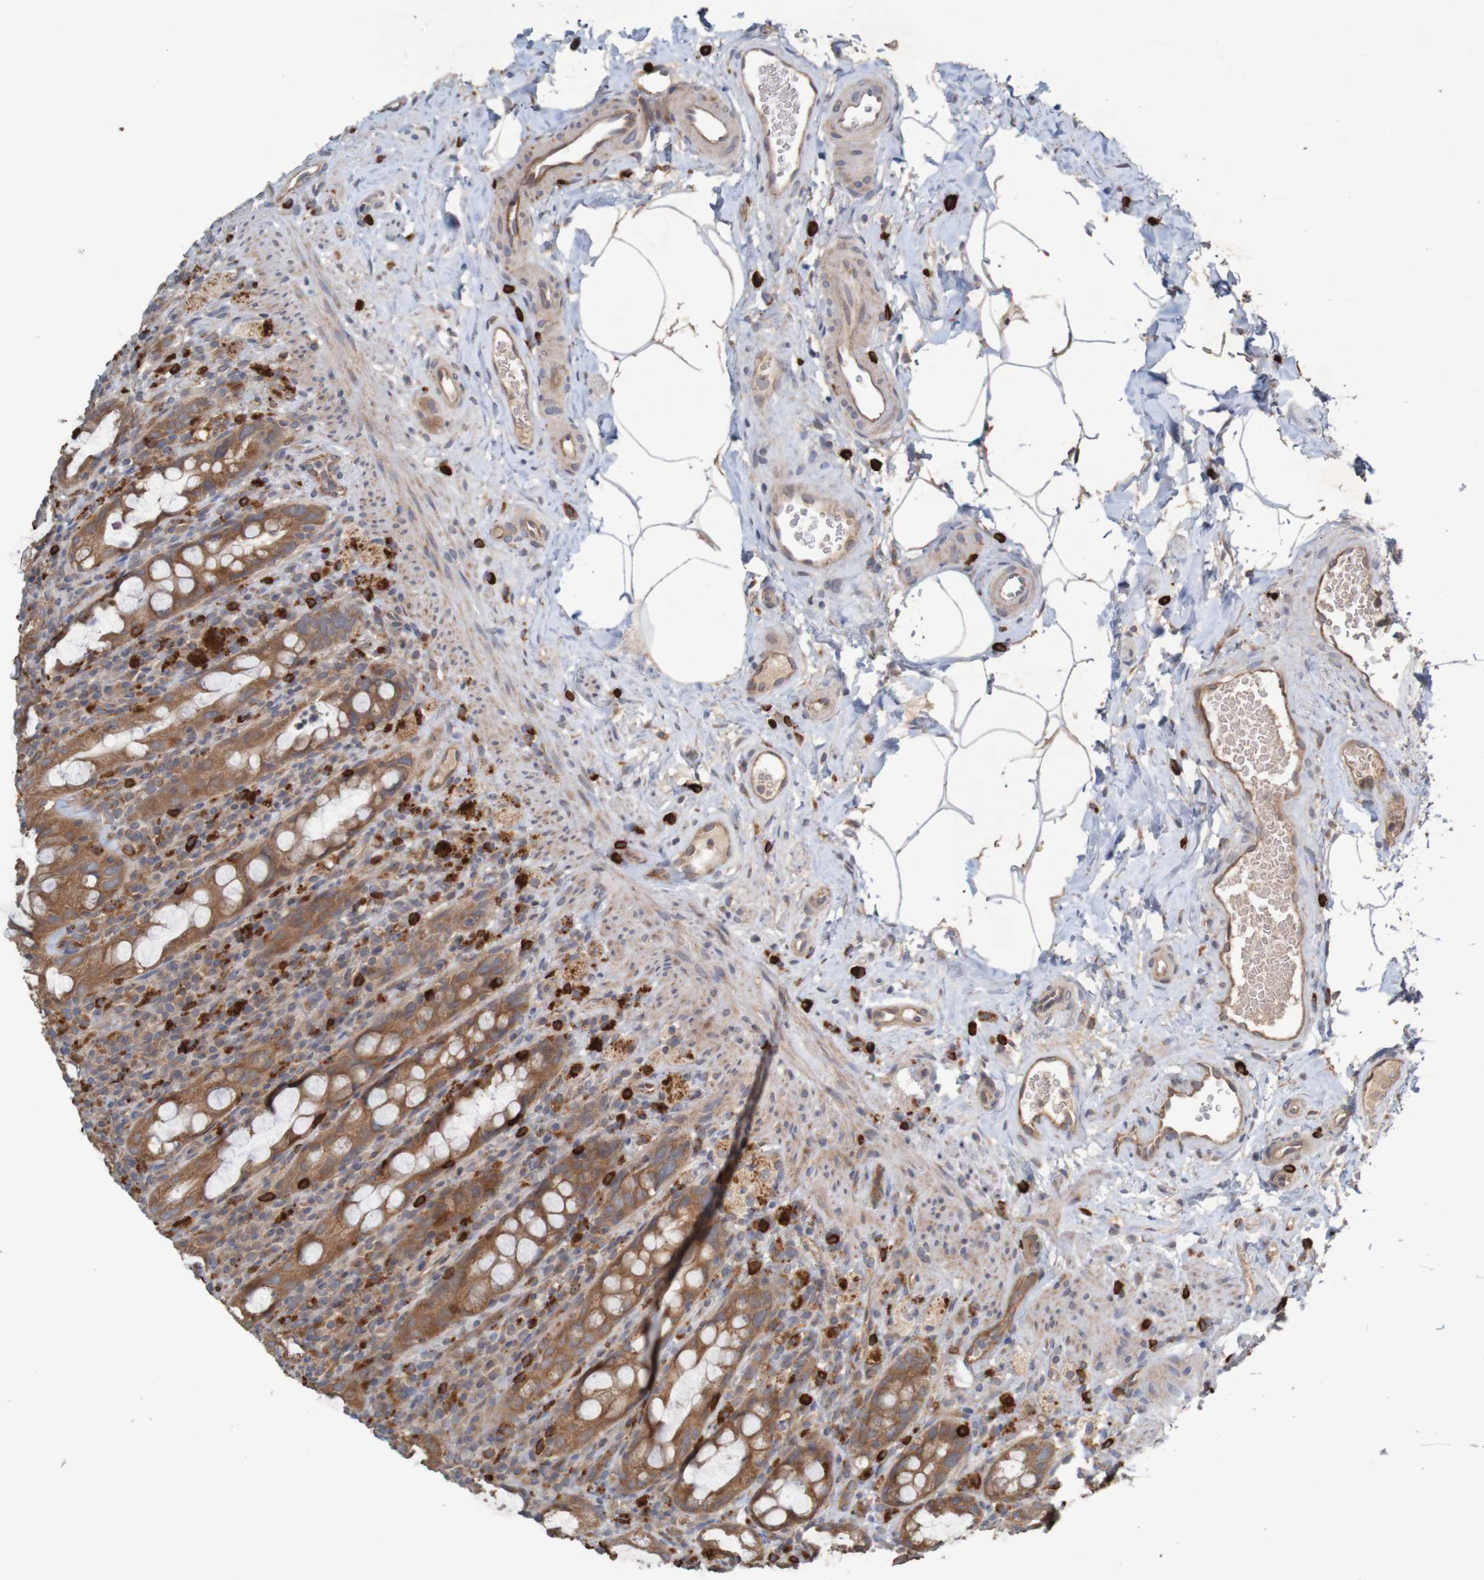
{"staining": {"intensity": "moderate", "quantity": ">75%", "location": "cytoplasmic/membranous"}, "tissue": "rectum", "cell_type": "Glandular cells", "image_type": "normal", "snomed": [{"axis": "morphology", "description": "Normal tissue, NOS"}, {"axis": "topography", "description": "Rectum"}], "caption": "Immunohistochemical staining of normal rectum exhibits medium levels of moderate cytoplasmic/membranous staining in about >75% of glandular cells. (Stains: DAB (3,3'-diaminobenzidine) in brown, nuclei in blue, Microscopy: brightfield microscopy at high magnification).", "gene": "B3GAT2", "patient": {"sex": "male", "age": 44}}